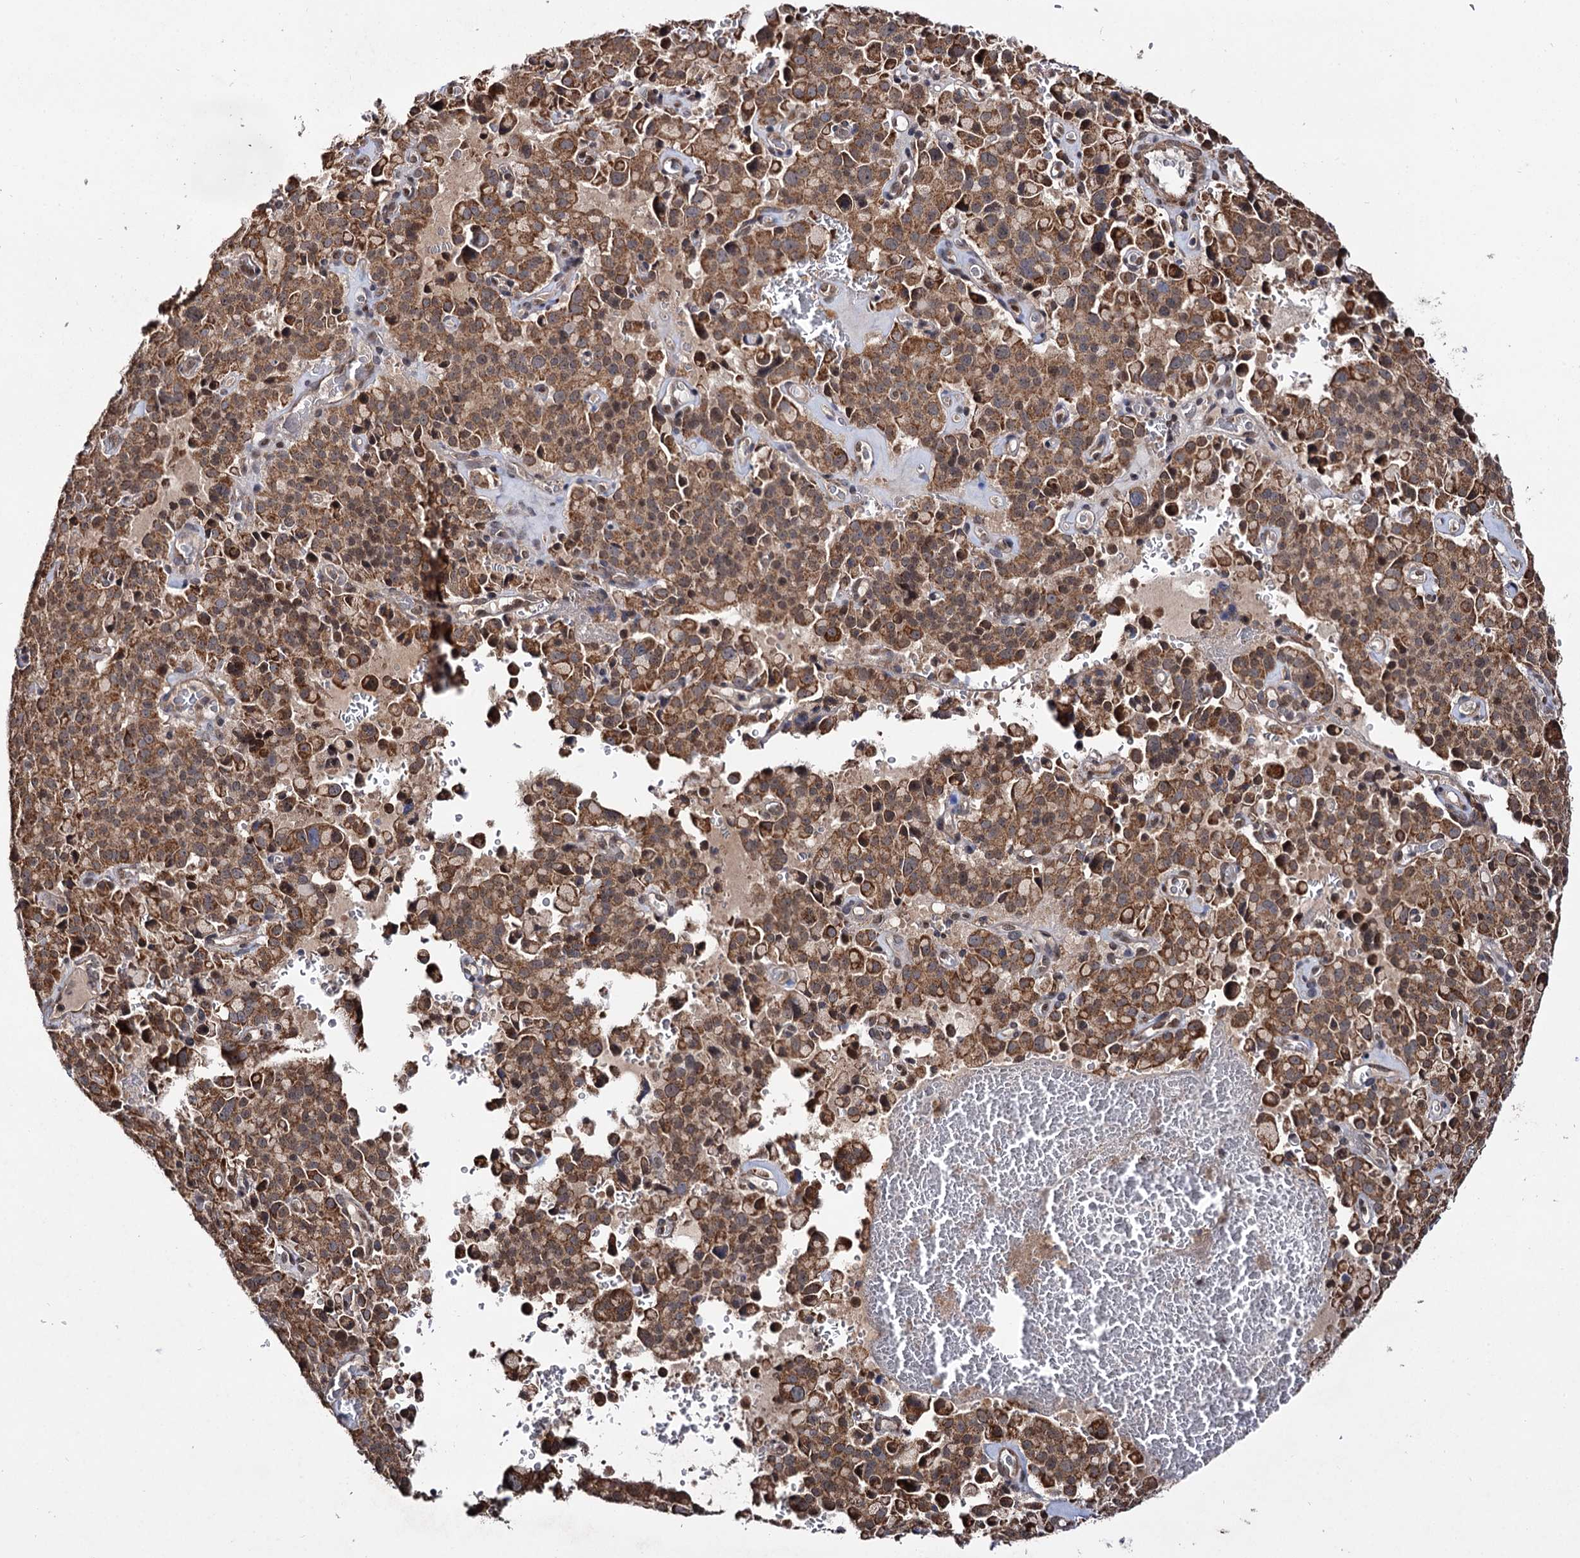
{"staining": {"intensity": "moderate", "quantity": ">75%", "location": "cytoplasmic/membranous"}, "tissue": "pancreatic cancer", "cell_type": "Tumor cells", "image_type": "cancer", "snomed": [{"axis": "morphology", "description": "Adenocarcinoma, NOS"}, {"axis": "topography", "description": "Pancreas"}], "caption": "IHC (DAB) staining of pancreatic adenocarcinoma demonstrates moderate cytoplasmic/membranous protein expression in approximately >75% of tumor cells.", "gene": "CEP76", "patient": {"sex": "male", "age": 65}}